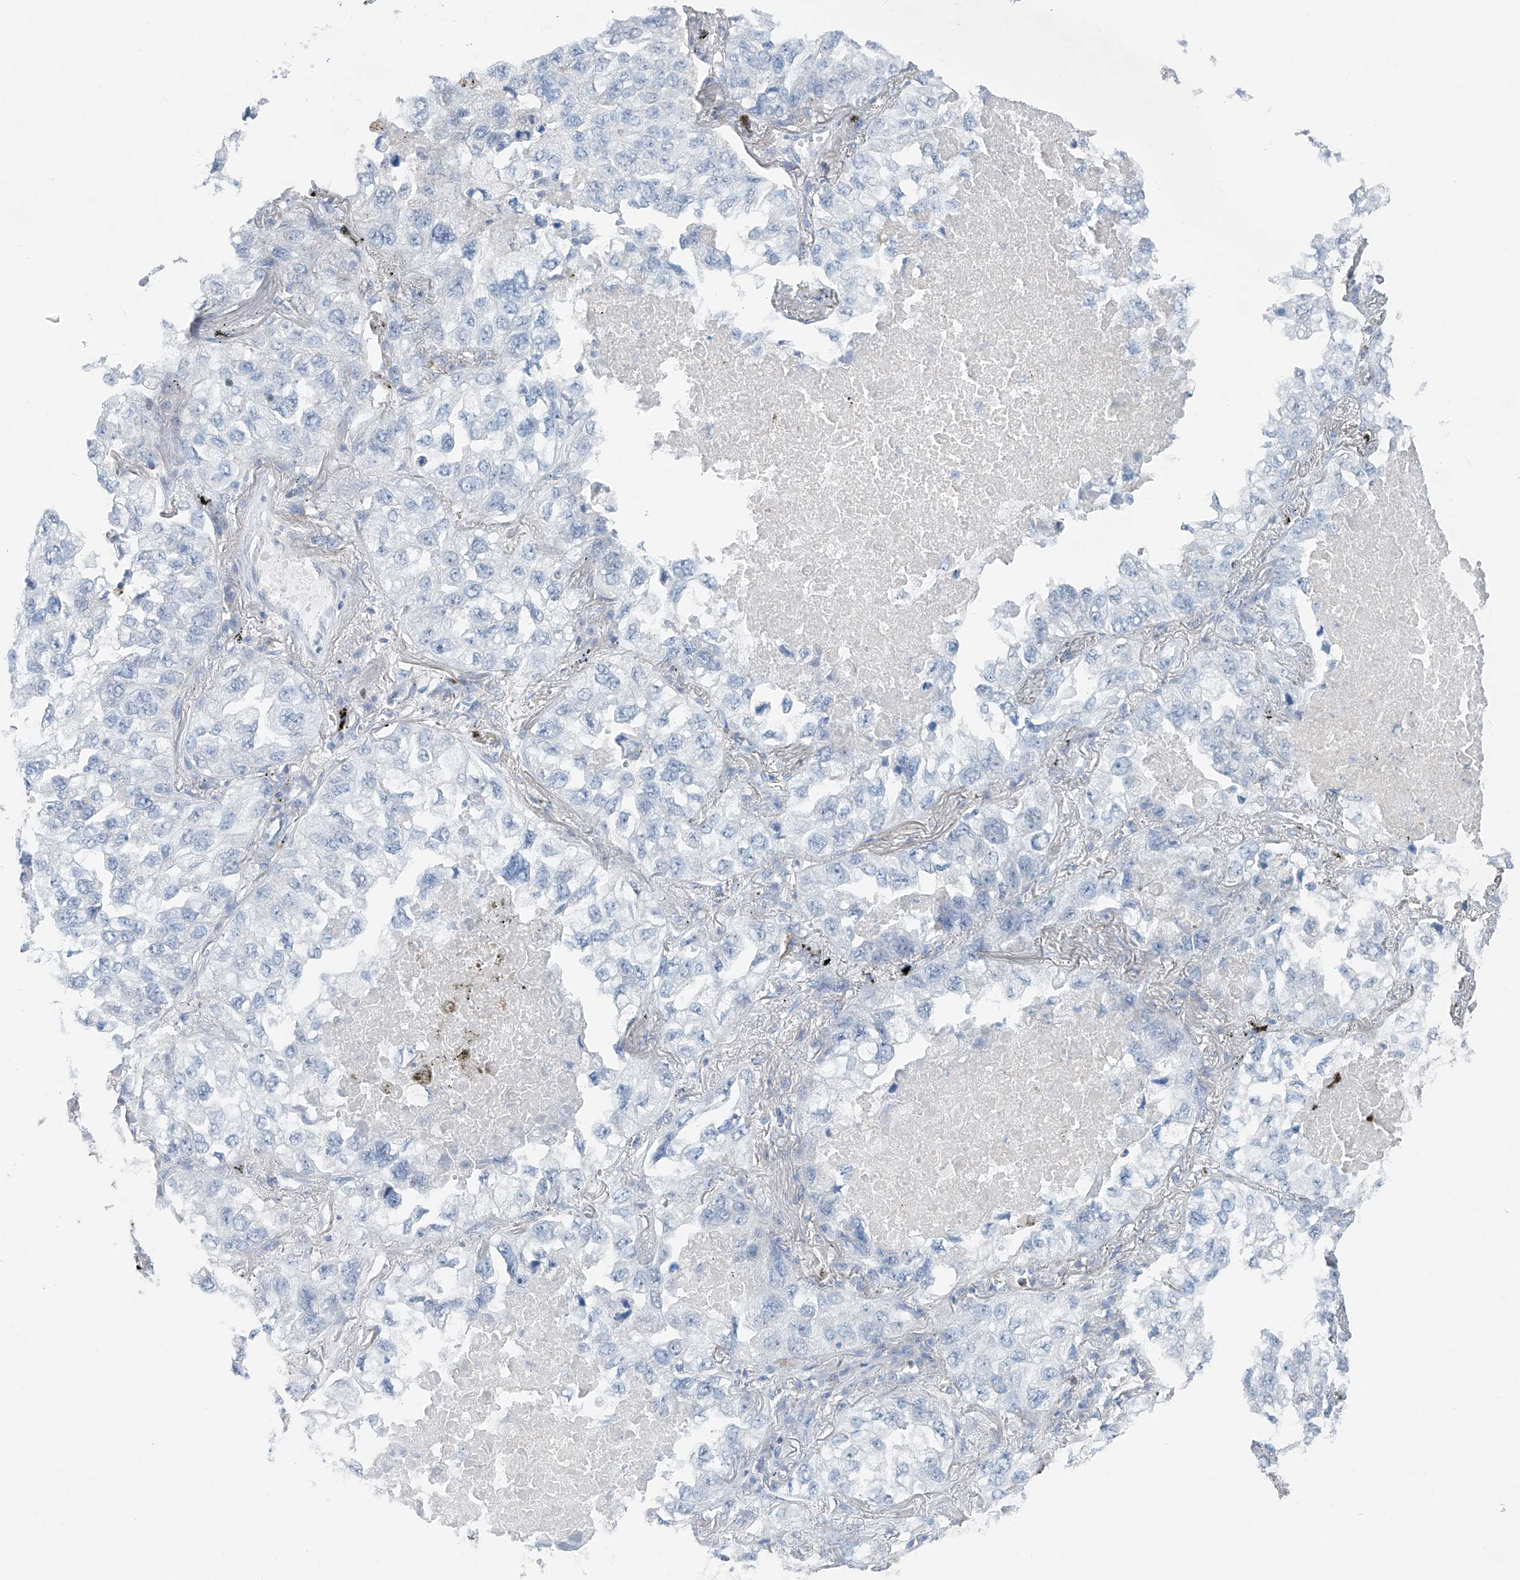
{"staining": {"intensity": "negative", "quantity": "none", "location": "none"}, "tissue": "lung cancer", "cell_type": "Tumor cells", "image_type": "cancer", "snomed": [{"axis": "morphology", "description": "Adenocarcinoma, NOS"}, {"axis": "topography", "description": "Lung"}], "caption": "High power microscopy image of an immunohistochemistry image of lung cancer, revealing no significant positivity in tumor cells.", "gene": "ANKRD34A", "patient": {"sex": "male", "age": 65}}